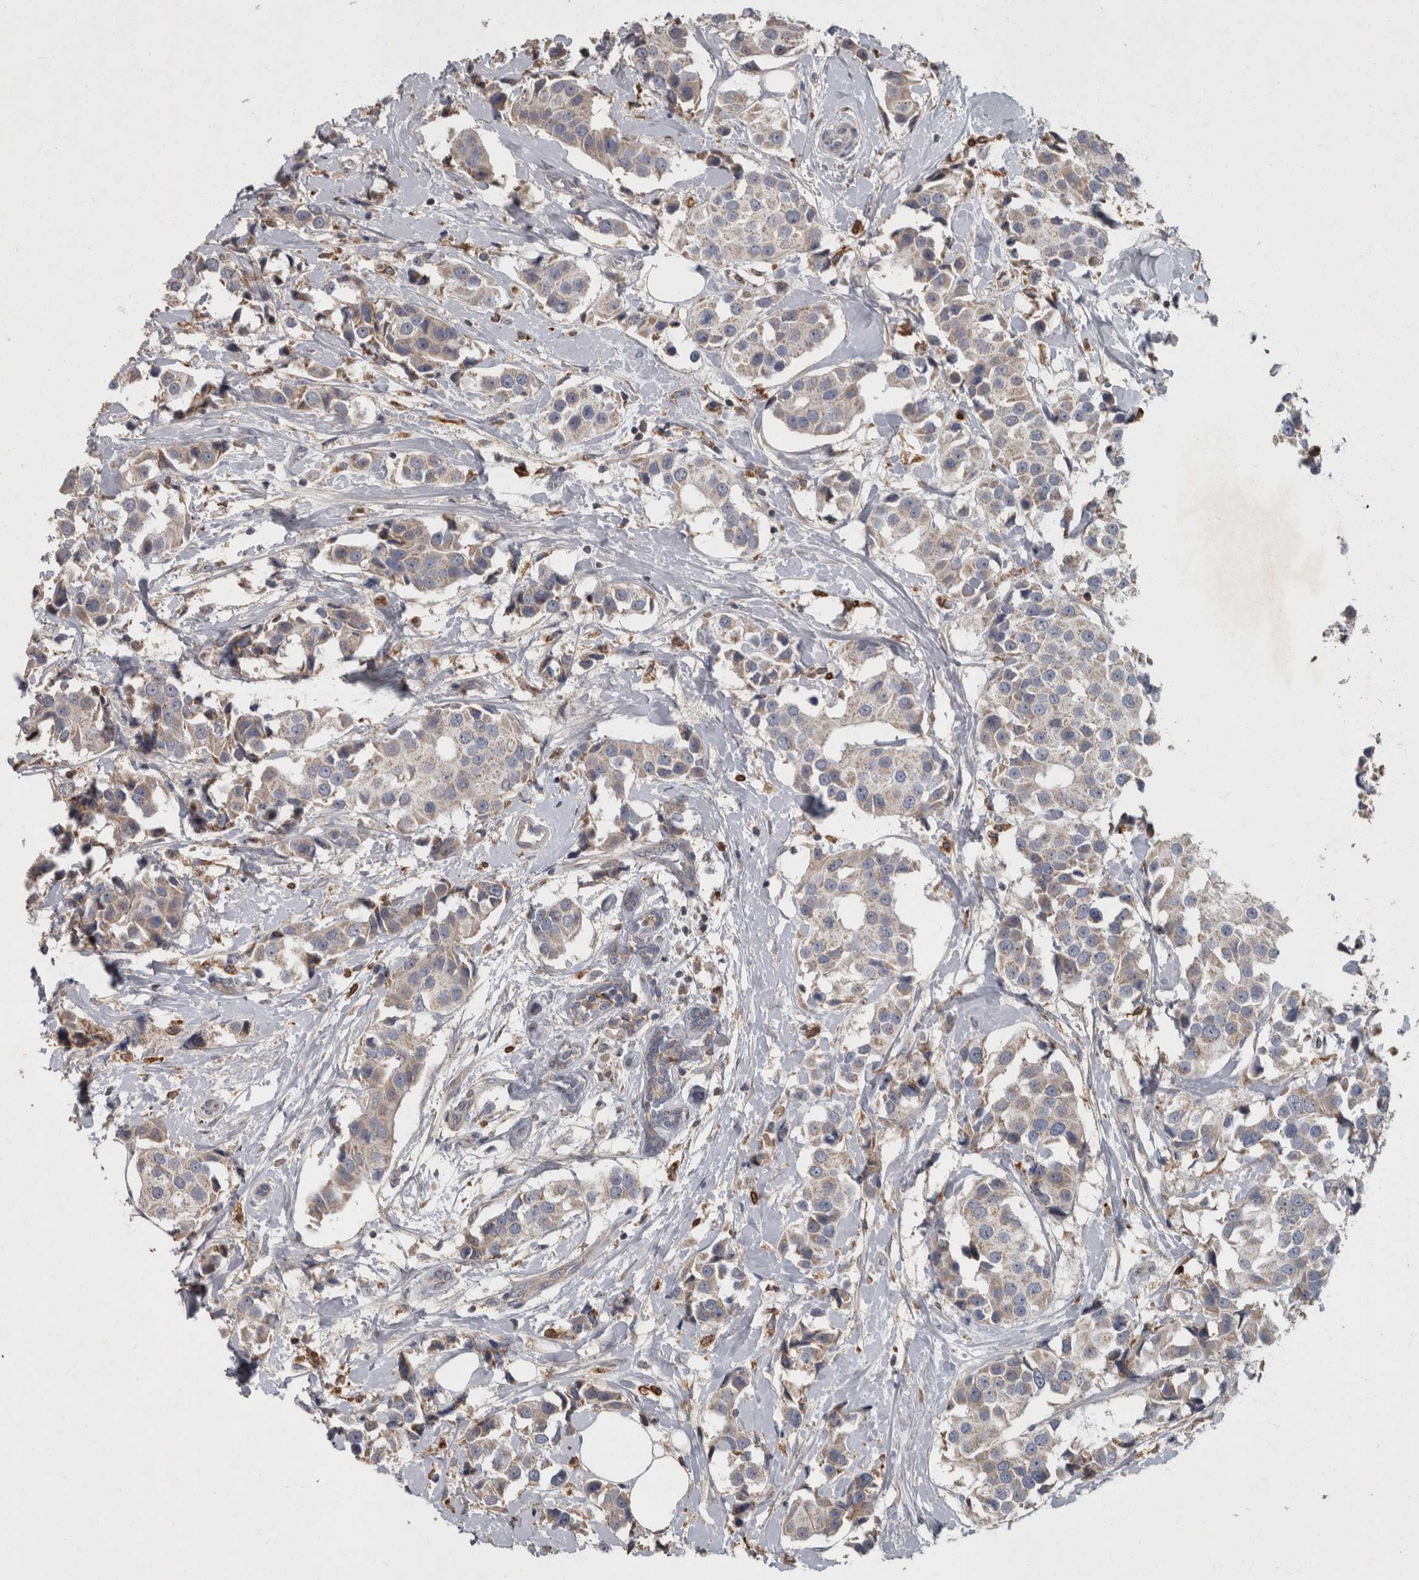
{"staining": {"intensity": "weak", "quantity": "25%-75%", "location": "cytoplasmic/membranous"}, "tissue": "breast cancer", "cell_type": "Tumor cells", "image_type": "cancer", "snomed": [{"axis": "morphology", "description": "Normal tissue, NOS"}, {"axis": "morphology", "description": "Duct carcinoma"}, {"axis": "topography", "description": "Breast"}], "caption": "Human infiltrating ductal carcinoma (breast) stained for a protein (brown) displays weak cytoplasmic/membranous positive expression in approximately 25%-75% of tumor cells.", "gene": "PPP1R3C", "patient": {"sex": "female", "age": 39}}